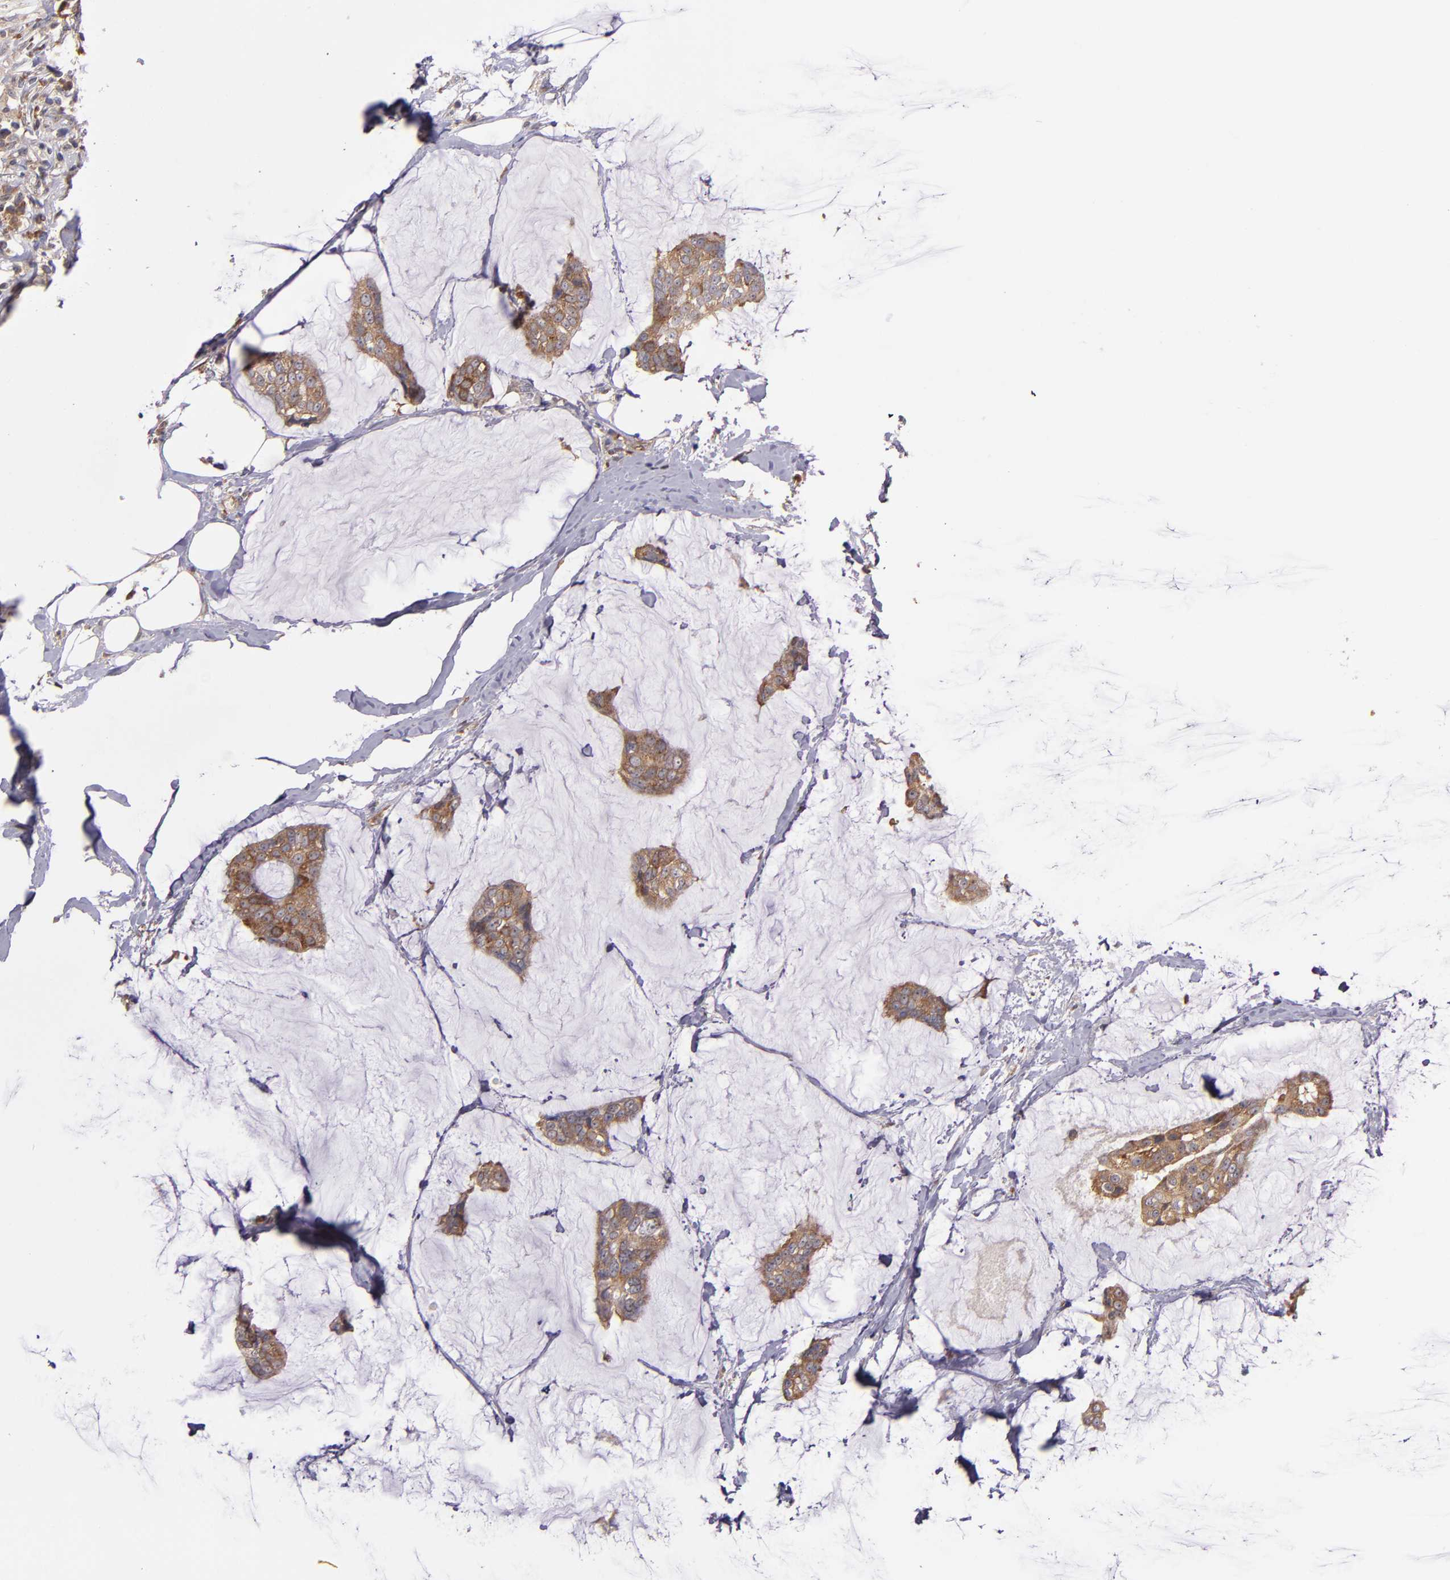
{"staining": {"intensity": "moderate", "quantity": ">75%", "location": "cytoplasmic/membranous"}, "tissue": "breast cancer", "cell_type": "Tumor cells", "image_type": "cancer", "snomed": [{"axis": "morphology", "description": "Duct carcinoma"}, {"axis": "topography", "description": "Breast"}], "caption": "Protein positivity by IHC reveals moderate cytoplasmic/membranous staining in about >75% of tumor cells in breast cancer.", "gene": "EIF4ENIF1", "patient": {"sex": "female", "age": 93}}